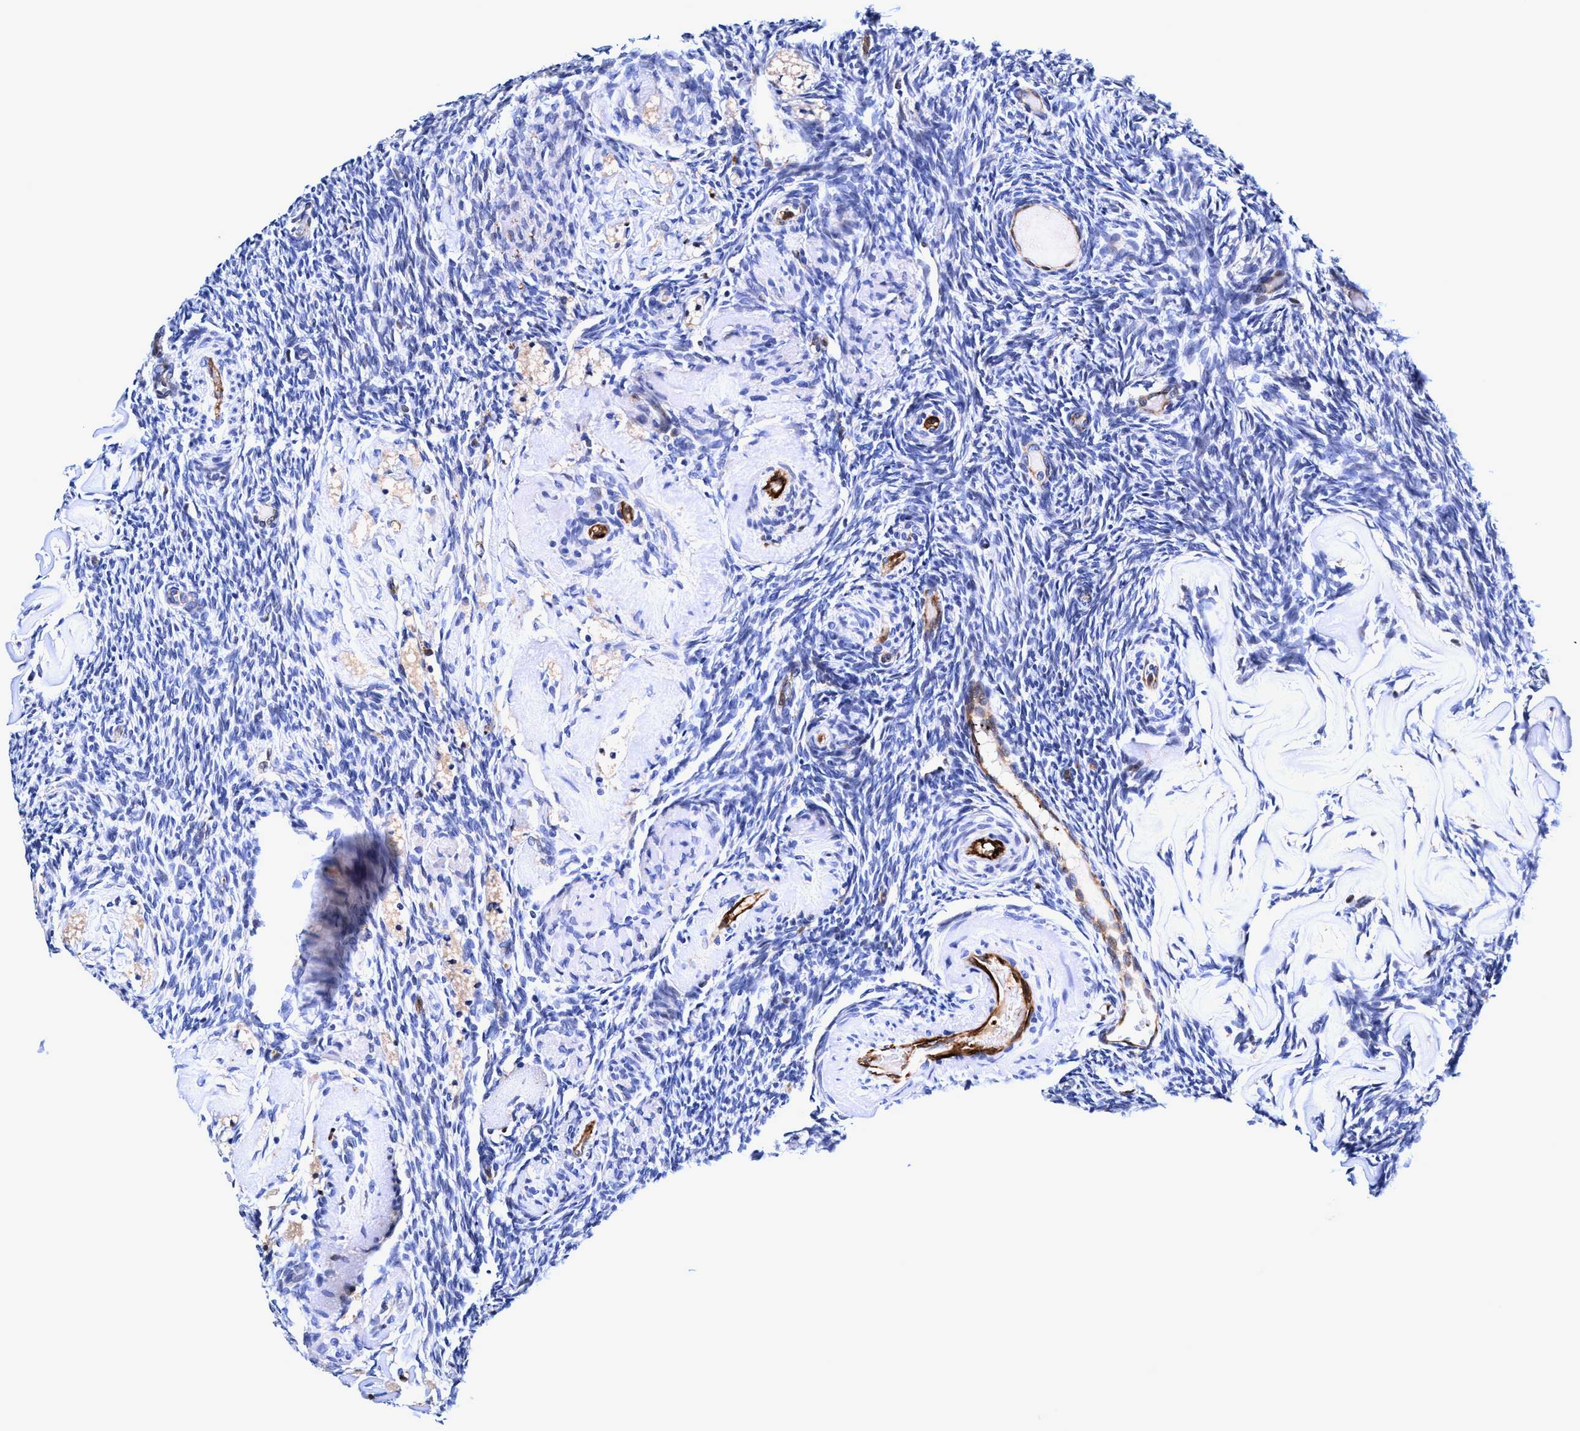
{"staining": {"intensity": "negative", "quantity": "none", "location": "none"}, "tissue": "ovary", "cell_type": "Ovarian stroma cells", "image_type": "normal", "snomed": [{"axis": "morphology", "description": "Normal tissue, NOS"}, {"axis": "topography", "description": "Ovary"}], "caption": "IHC image of unremarkable ovary: ovary stained with DAB (3,3'-diaminobenzidine) demonstrates no significant protein positivity in ovarian stroma cells.", "gene": "UBALD2", "patient": {"sex": "female", "age": 60}}